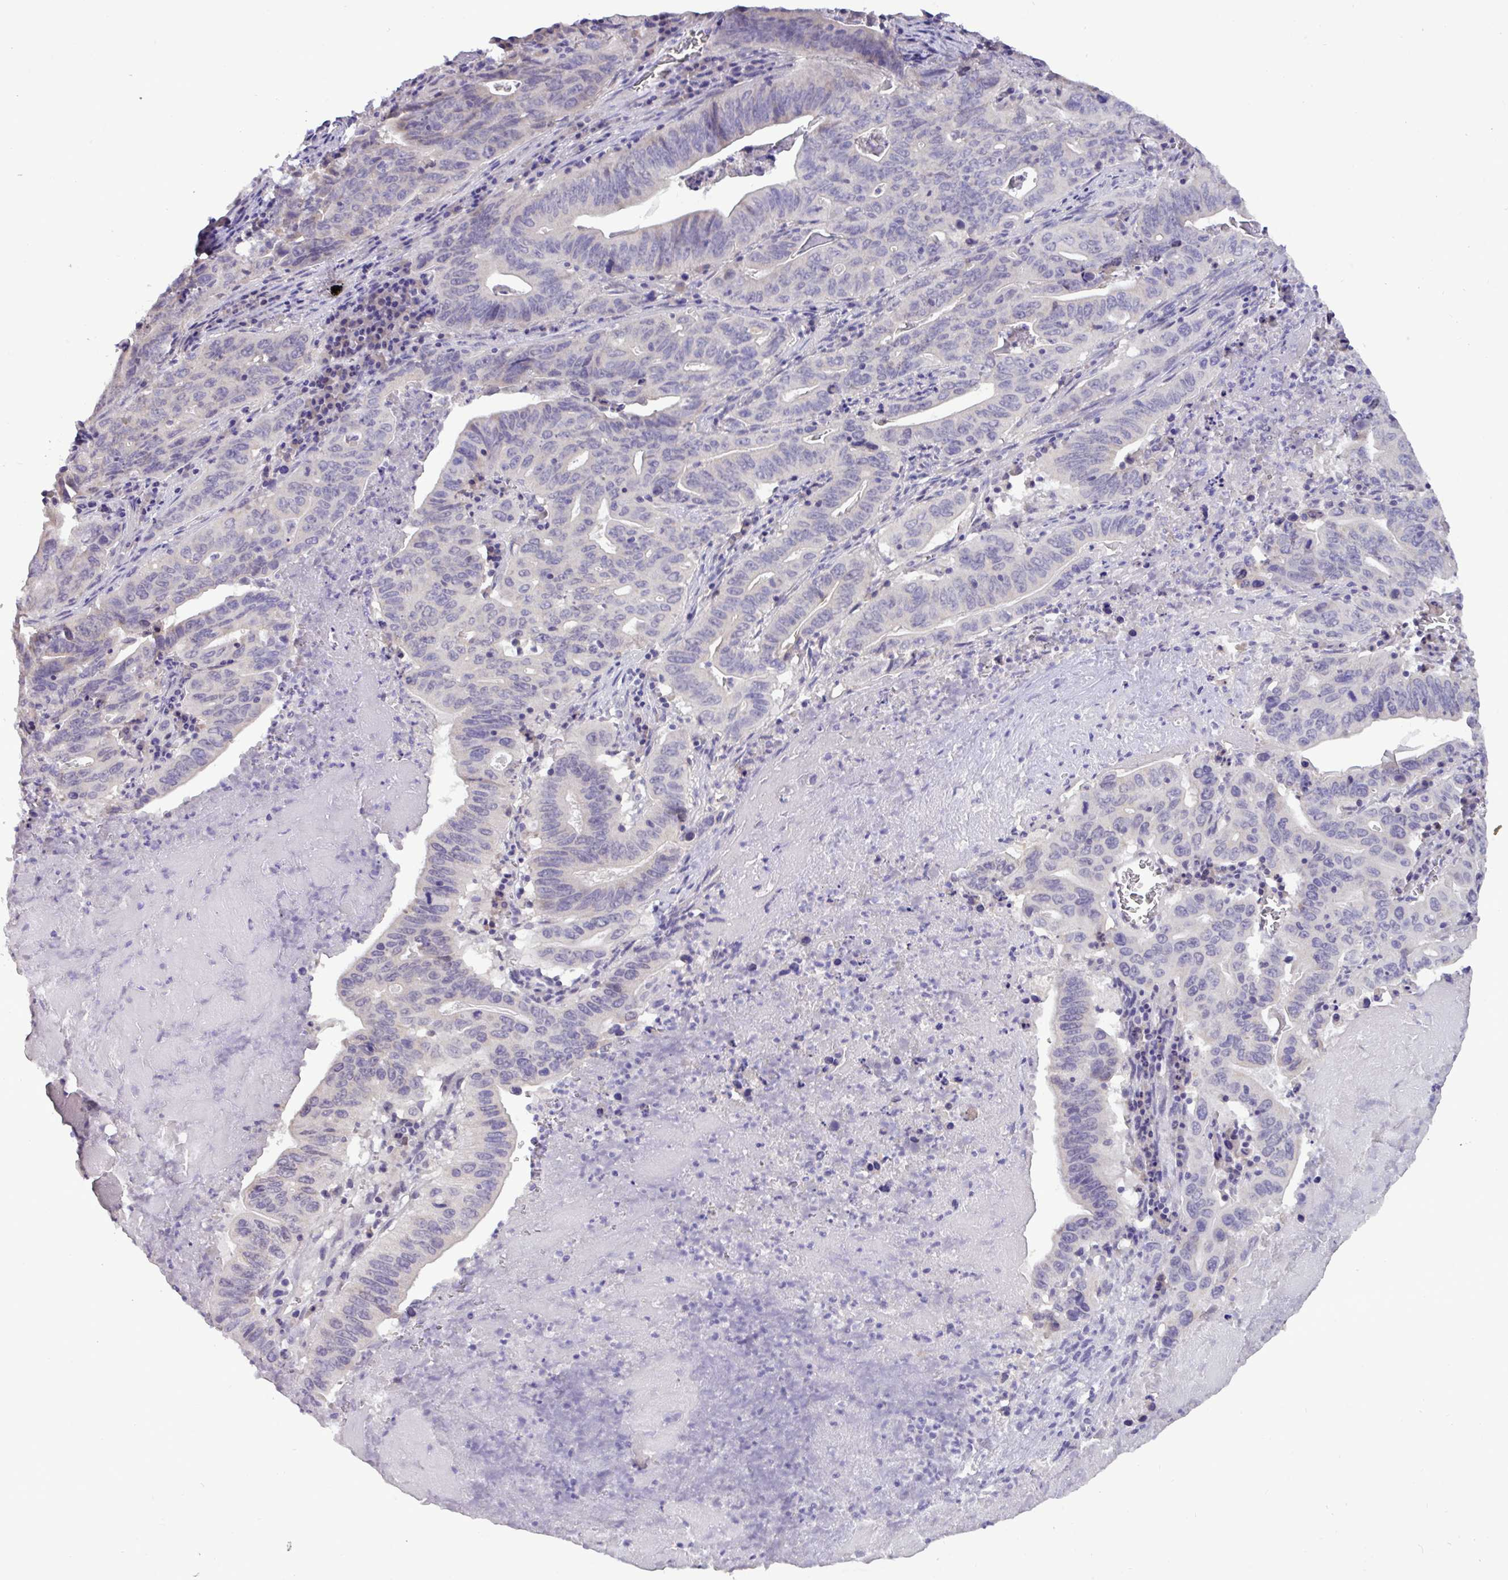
{"staining": {"intensity": "negative", "quantity": "none", "location": "none"}, "tissue": "lung cancer", "cell_type": "Tumor cells", "image_type": "cancer", "snomed": [{"axis": "morphology", "description": "Adenocarcinoma, NOS"}, {"axis": "topography", "description": "Lung"}], "caption": "Tumor cells show no significant positivity in lung cancer (adenocarcinoma).", "gene": "PAX8", "patient": {"sex": "female", "age": 60}}